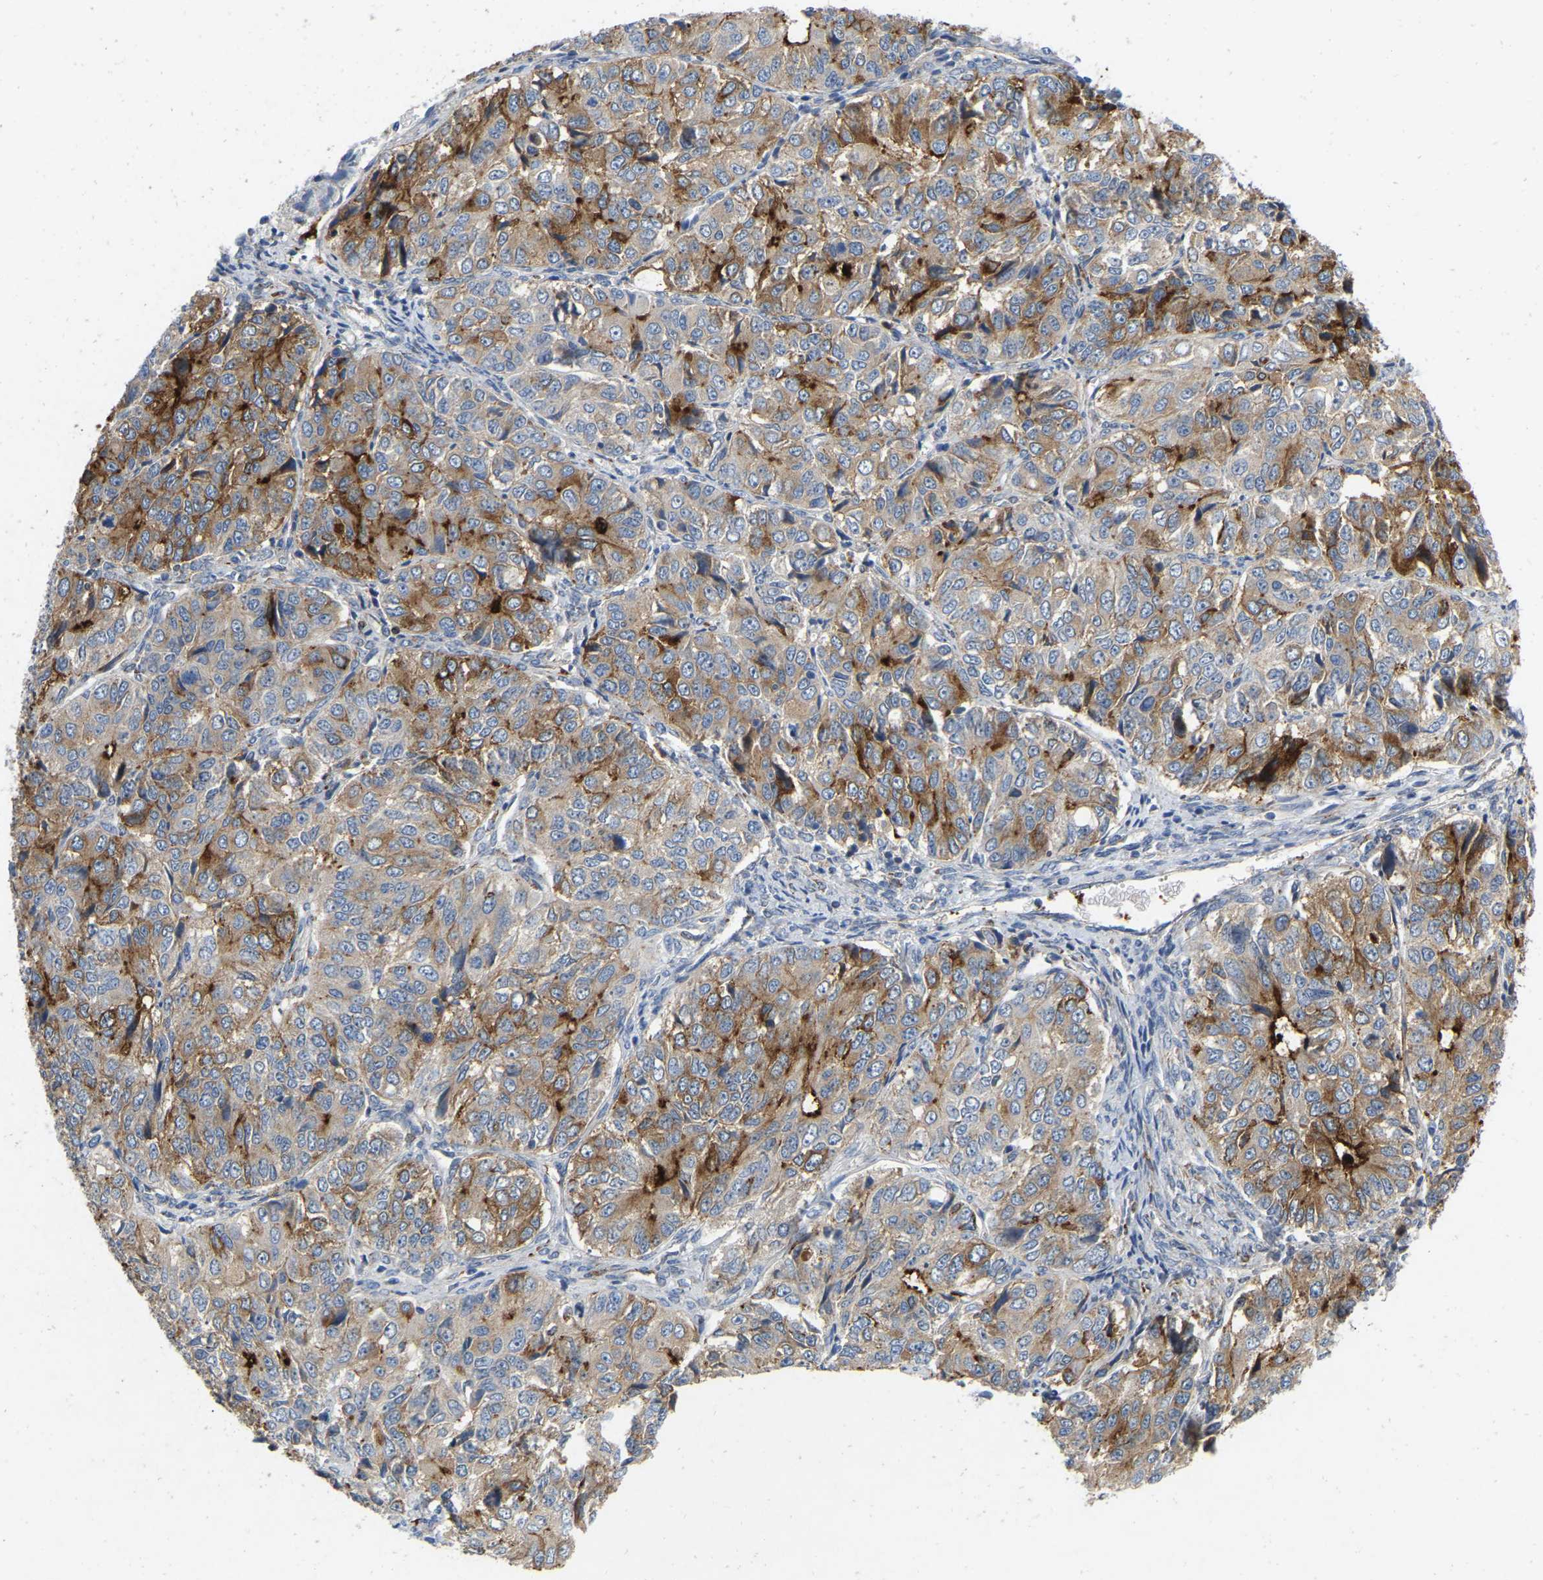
{"staining": {"intensity": "moderate", "quantity": ">75%", "location": "cytoplasmic/membranous"}, "tissue": "ovarian cancer", "cell_type": "Tumor cells", "image_type": "cancer", "snomed": [{"axis": "morphology", "description": "Carcinoma, endometroid"}, {"axis": "topography", "description": "Ovary"}], "caption": "The histopathology image reveals immunohistochemical staining of ovarian cancer. There is moderate cytoplasmic/membranous expression is identified in about >75% of tumor cells.", "gene": "RHEB", "patient": {"sex": "female", "age": 51}}